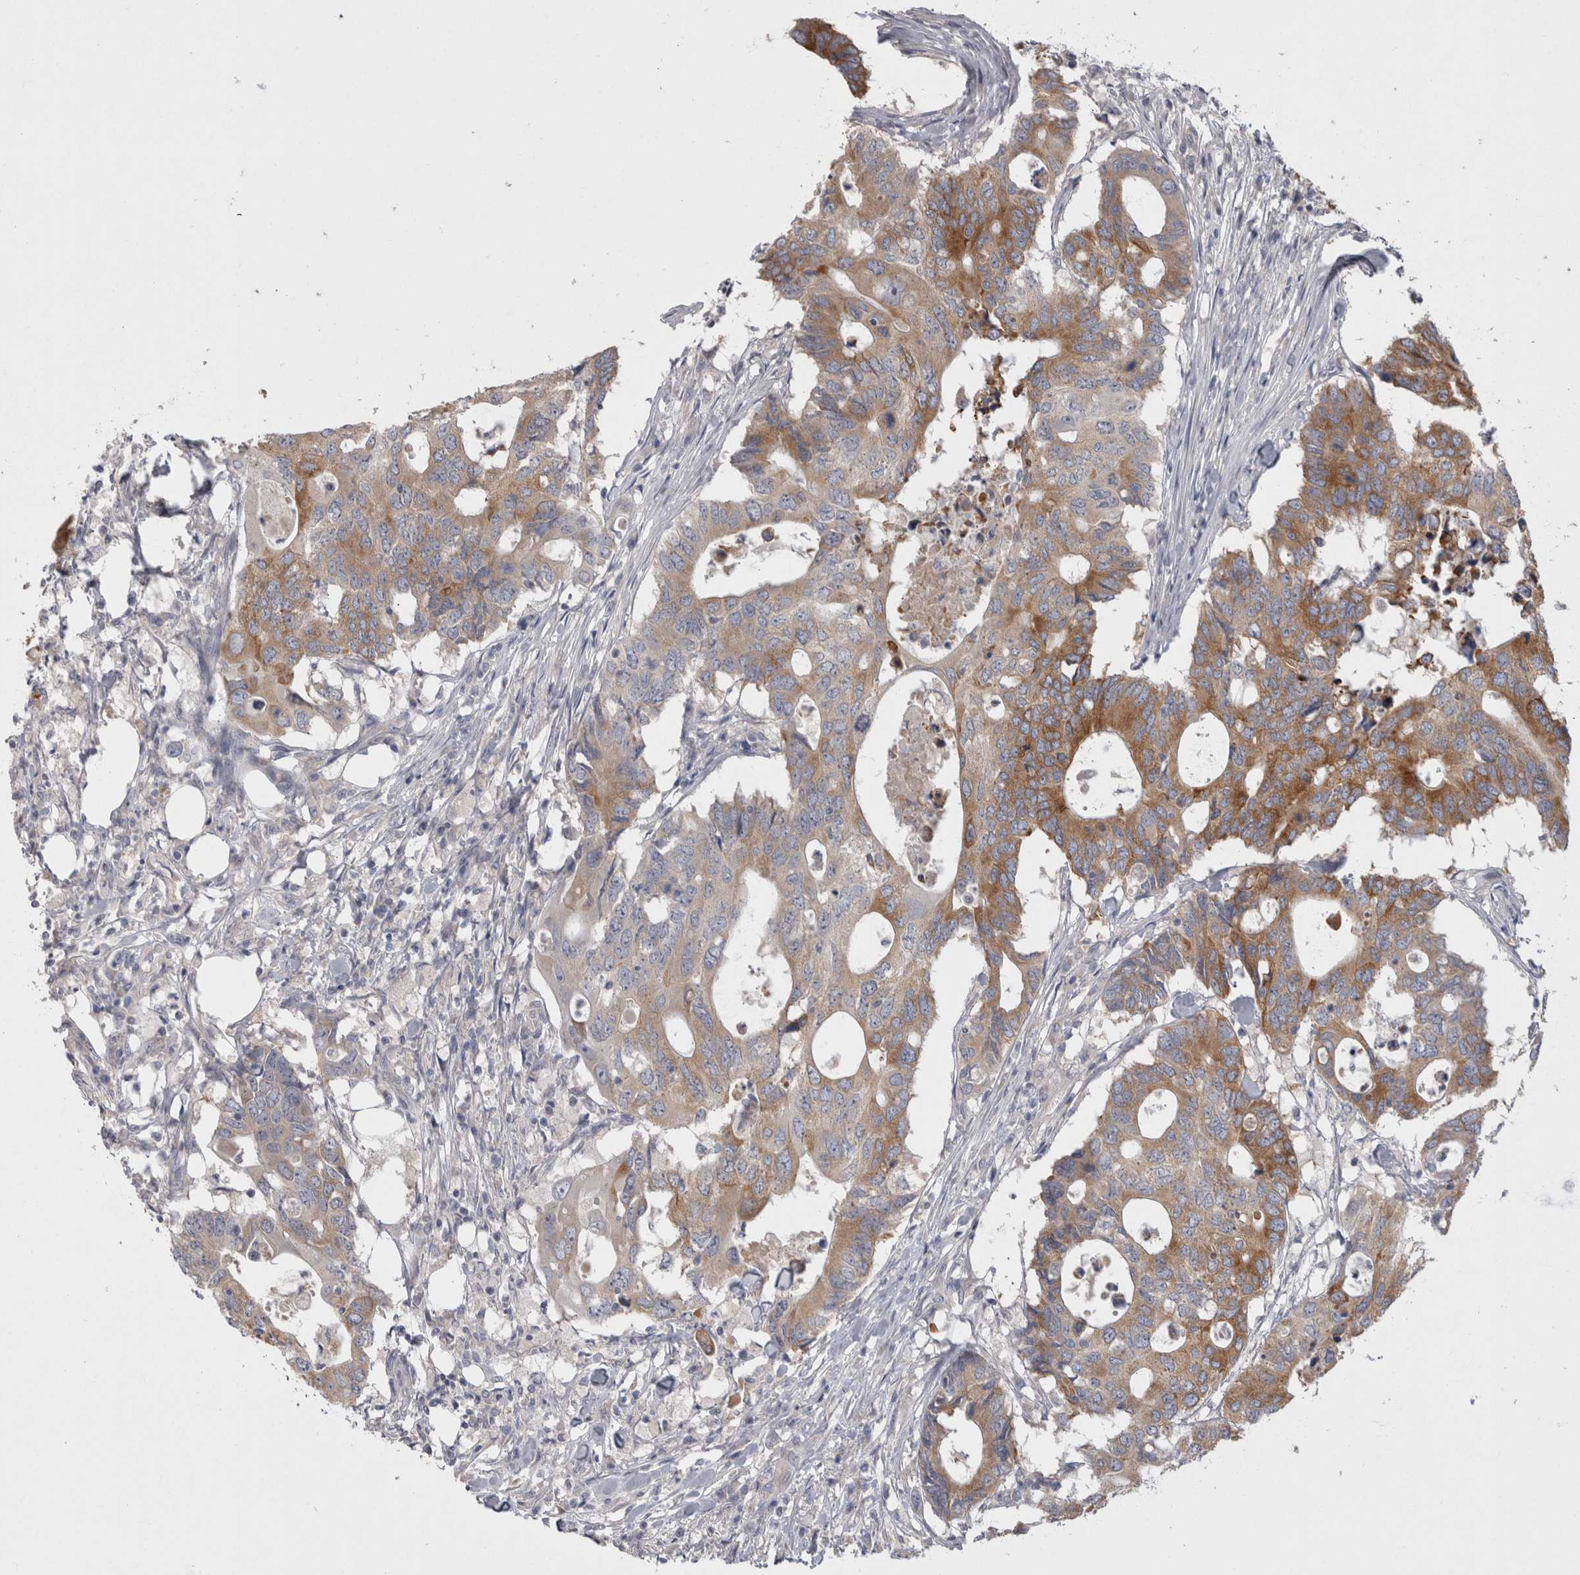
{"staining": {"intensity": "moderate", "quantity": ">75%", "location": "cytoplasmic/membranous"}, "tissue": "colorectal cancer", "cell_type": "Tumor cells", "image_type": "cancer", "snomed": [{"axis": "morphology", "description": "Adenocarcinoma, NOS"}, {"axis": "topography", "description": "Colon"}], "caption": "An image showing moderate cytoplasmic/membranous staining in approximately >75% of tumor cells in colorectal cancer (adenocarcinoma), as visualized by brown immunohistochemical staining.", "gene": "LRRC40", "patient": {"sex": "male", "age": 71}}